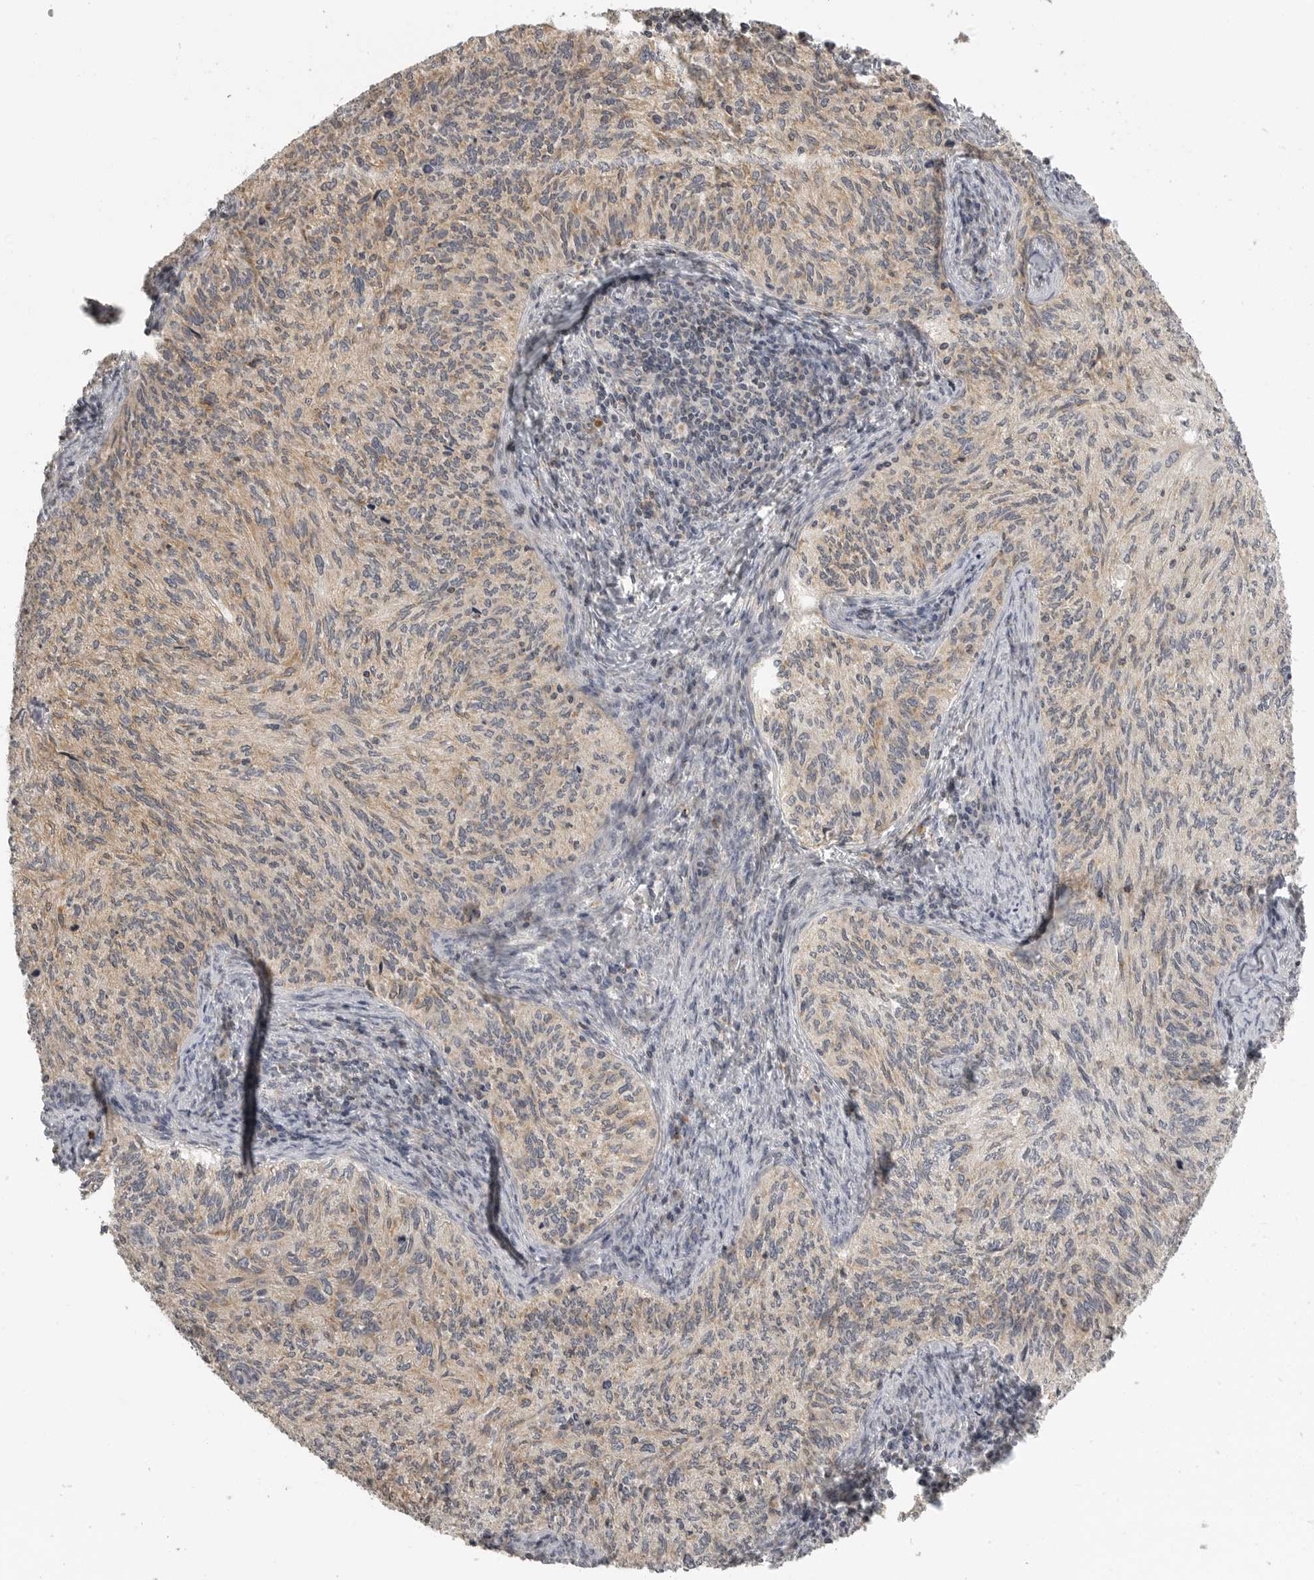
{"staining": {"intensity": "weak", "quantity": "25%-75%", "location": "cytoplasmic/membranous"}, "tissue": "cervical cancer", "cell_type": "Tumor cells", "image_type": "cancer", "snomed": [{"axis": "morphology", "description": "Squamous cell carcinoma, NOS"}, {"axis": "topography", "description": "Cervix"}], "caption": "IHC histopathology image of neoplastic tissue: cervical cancer stained using IHC shows low levels of weak protein expression localized specifically in the cytoplasmic/membranous of tumor cells, appearing as a cytoplasmic/membranous brown color.", "gene": "RXFP3", "patient": {"sex": "female", "age": 30}}